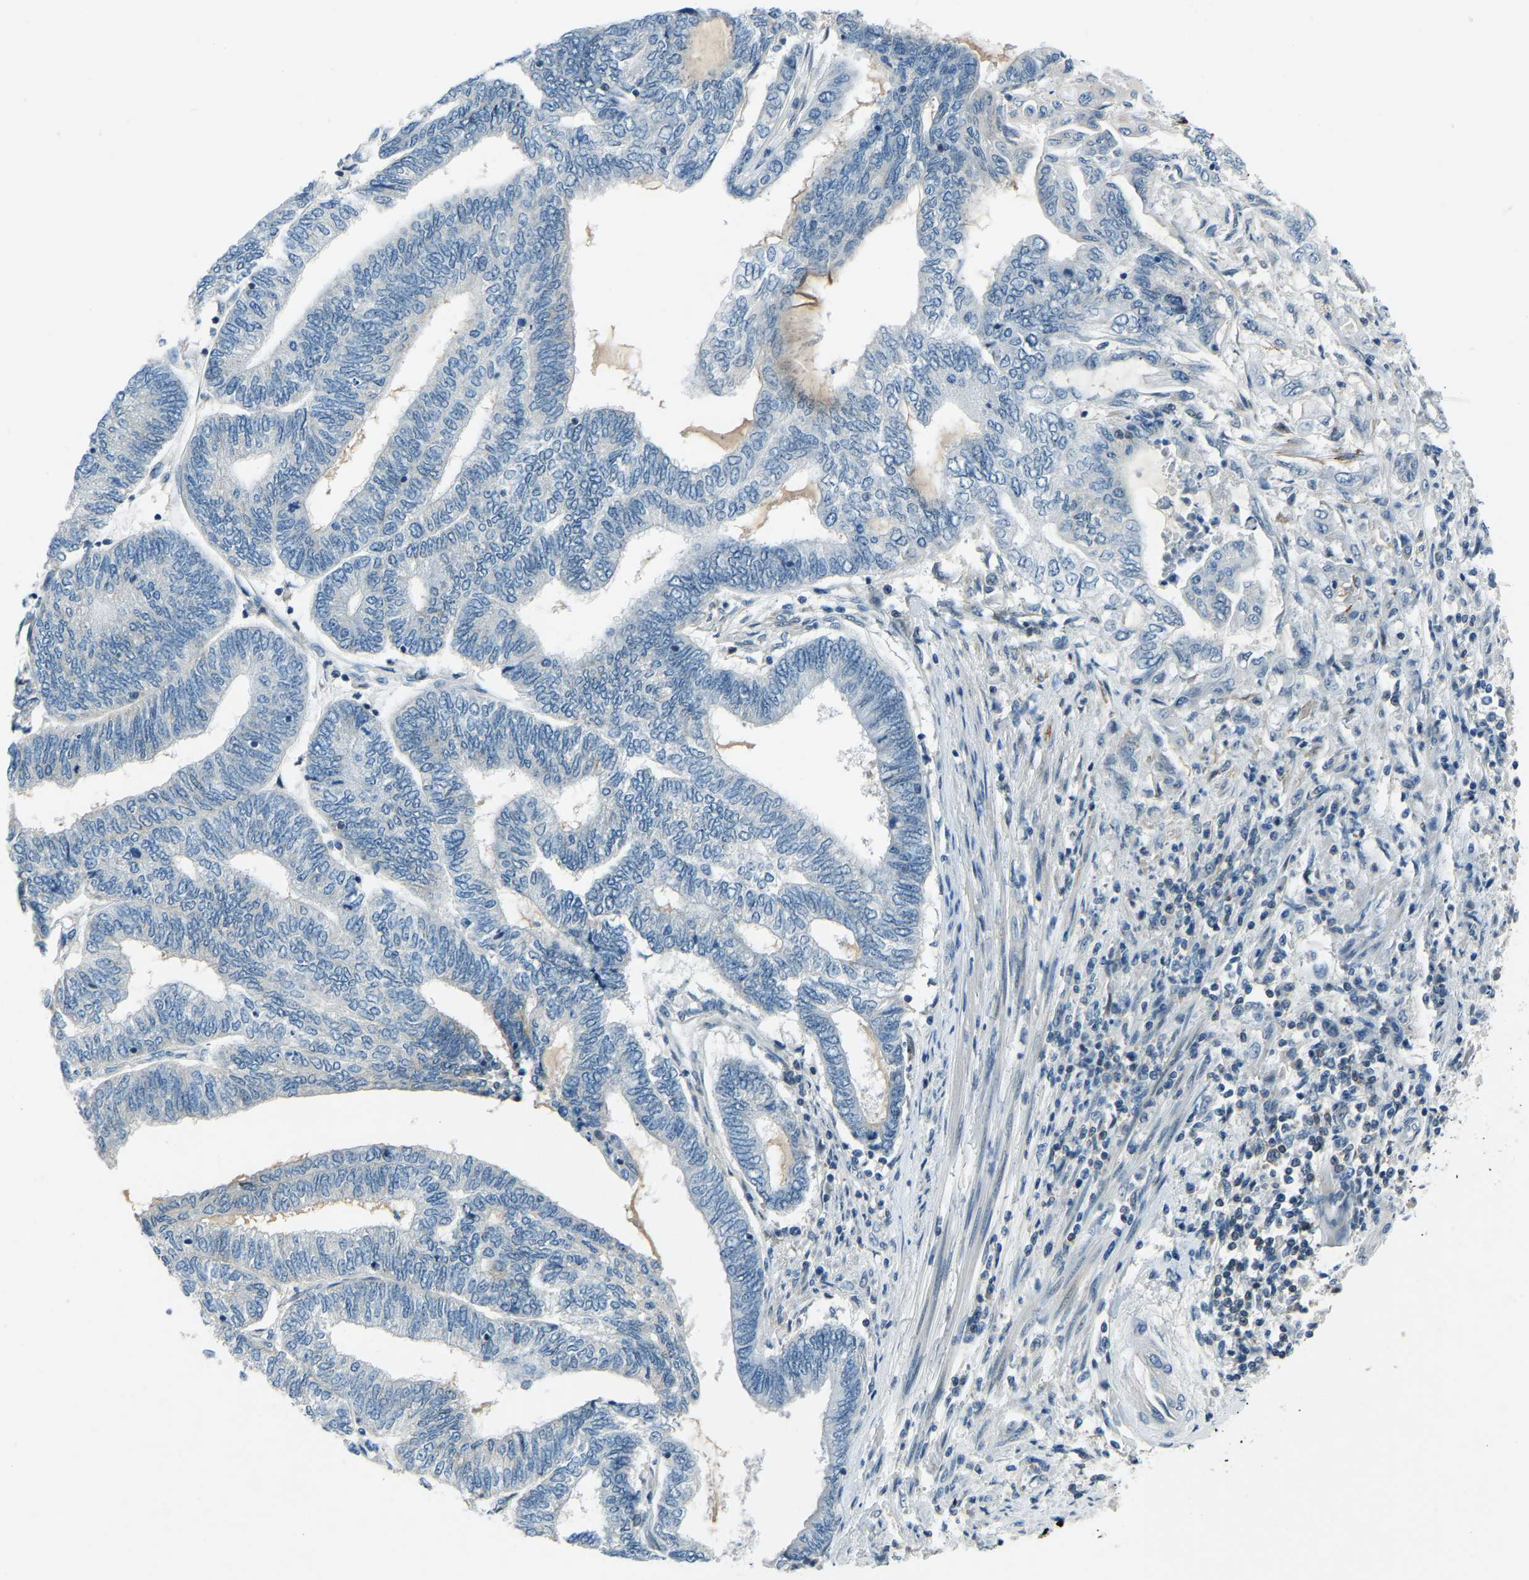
{"staining": {"intensity": "negative", "quantity": "none", "location": "none"}, "tissue": "endometrial cancer", "cell_type": "Tumor cells", "image_type": "cancer", "snomed": [{"axis": "morphology", "description": "Adenocarcinoma, NOS"}, {"axis": "topography", "description": "Uterus"}, {"axis": "topography", "description": "Endometrium"}], "caption": "IHC photomicrograph of endometrial cancer (adenocarcinoma) stained for a protein (brown), which exhibits no positivity in tumor cells.", "gene": "XIRP1", "patient": {"sex": "female", "age": 70}}